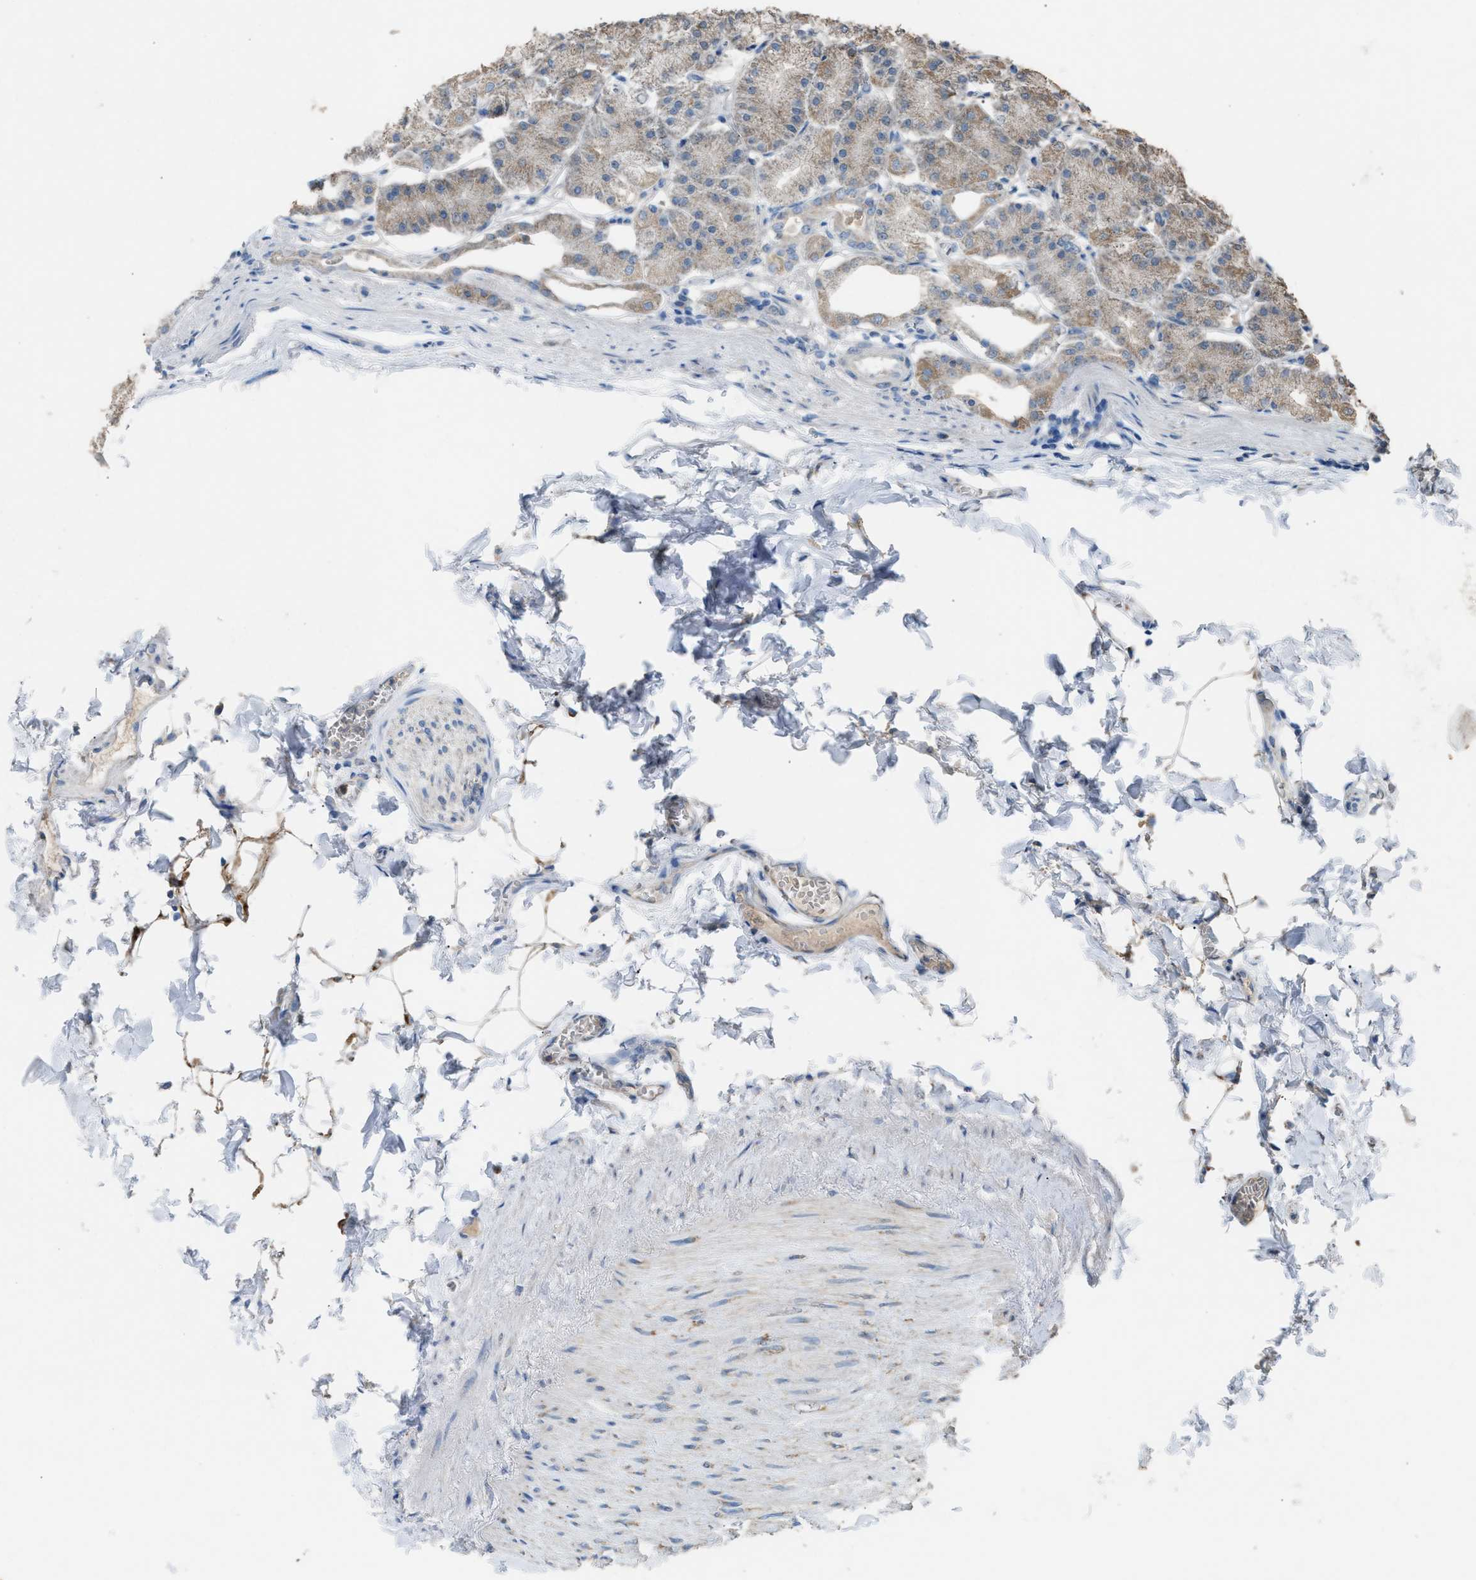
{"staining": {"intensity": "moderate", "quantity": ">75%", "location": "cytoplasmic/membranous"}, "tissue": "stomach", "cell_type": "Glandular cells", "image_type": "normal", "snomed": [{"axis": "morphology", "description": "Normal tissue, NOS"}, {"axis": "topography", "description": "Stomach, lower"}], "caption": "Stomach stained for a protein (brown) displays moderate cytoplasmic/membranous positive staining in about >75% of glandular cells.", "gene": "TPK1", "patient": {"sex": "male", "age": 71}}